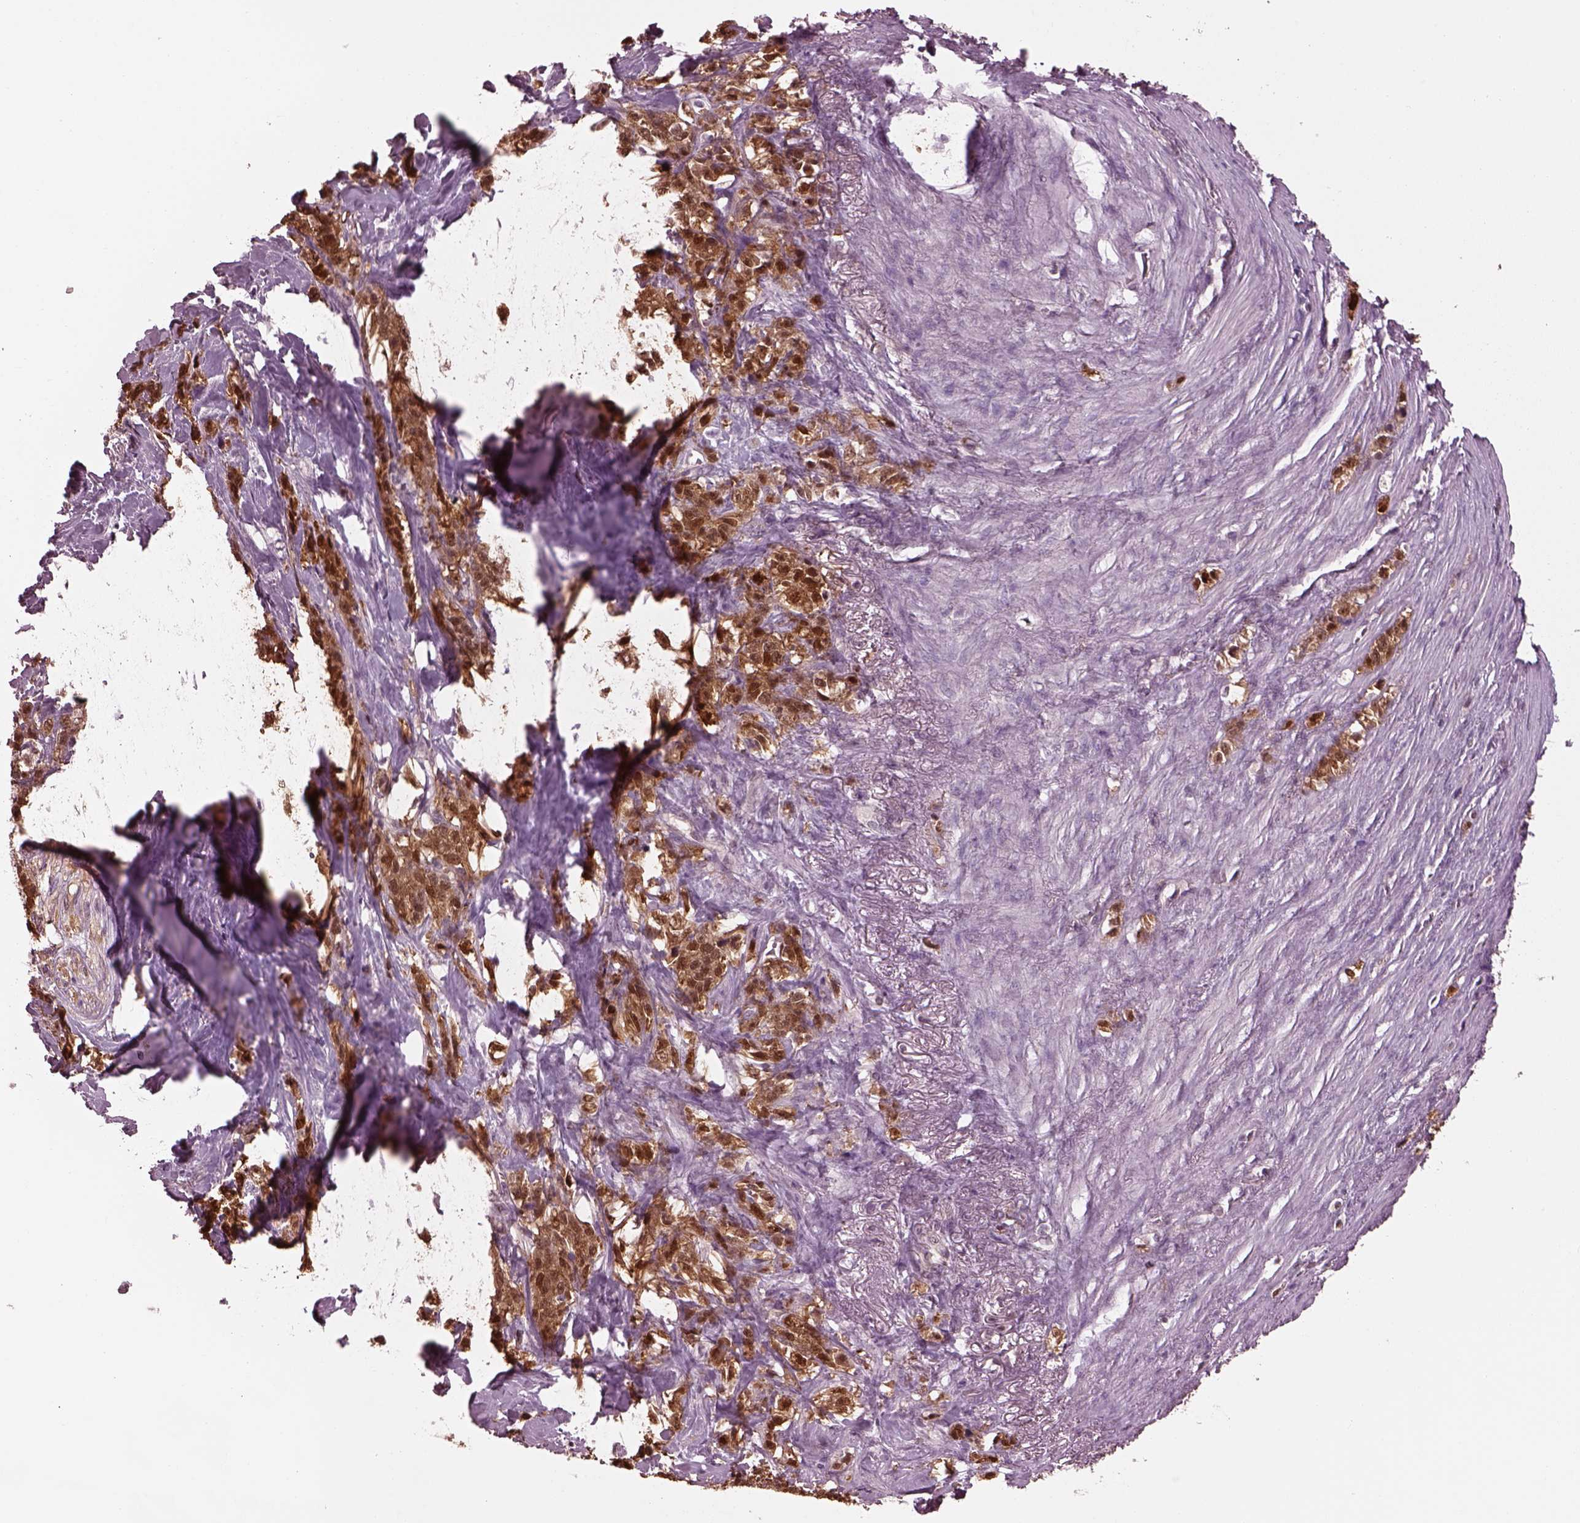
{"staining": {"intensity": "strong", "quantity": ">75%", "location": "cytoplasmic/membranous,nuclear"}, "tissue": "stomach cancer", "cell_type": "Tumor cells", "image_type": "cancer", "snomed": [{"axis": "morphology", "description": "Adenocarcinoma, NOS"}, {"axis": "topography", "description": "Stomach, lower"}], "caption": "Immunohistochemical staining of stomach cancer (adenocarcinoma) demonstrates high levels of strong cytoplasmic/membranous and nuclear positivity in approximately >75% of tumor cells.", "gene": "SRI", "patient": {"sex": "male", "age": 88}}